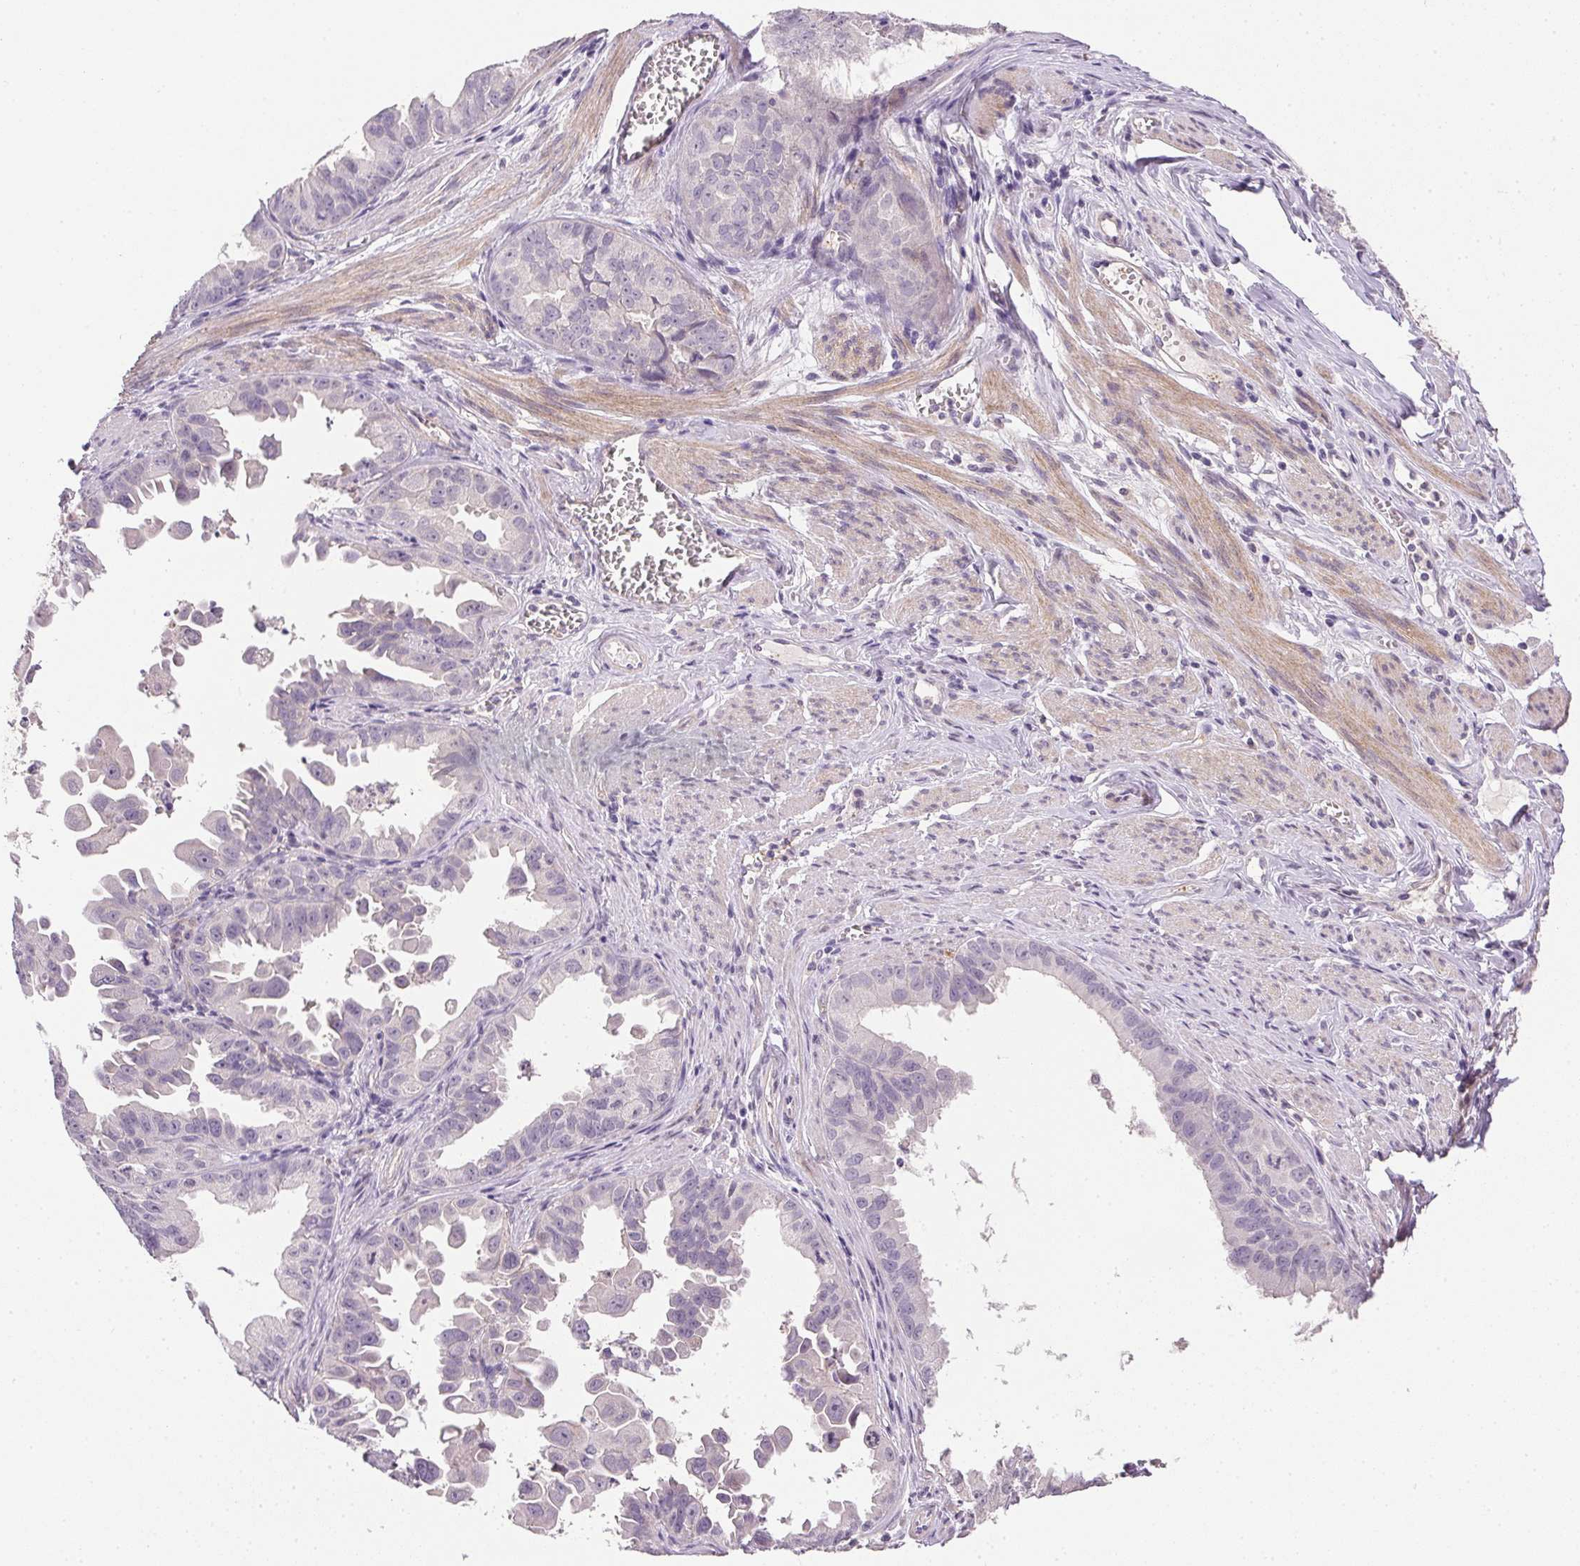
{"staining": {"intensity": "negative", "quantity": "none", "location": "none"}, "tissue": "ovarian cancer", "cell_type": "Tumor cells", "image_type": "cancer", "snomed": [{"axis": "morphology", "description": "Carcinoma, endometroid"}, {"axis": "topography", "description": "Ovary"}], "caption": "IHC of human ovarian cancer displays no positivity in tumor cells. (DAB immunohistochemistry (IHC) visualized using brightfield microscopy, high magnification).", "gene": "PRL", "patient": {"sex": "female", "age": 85}}